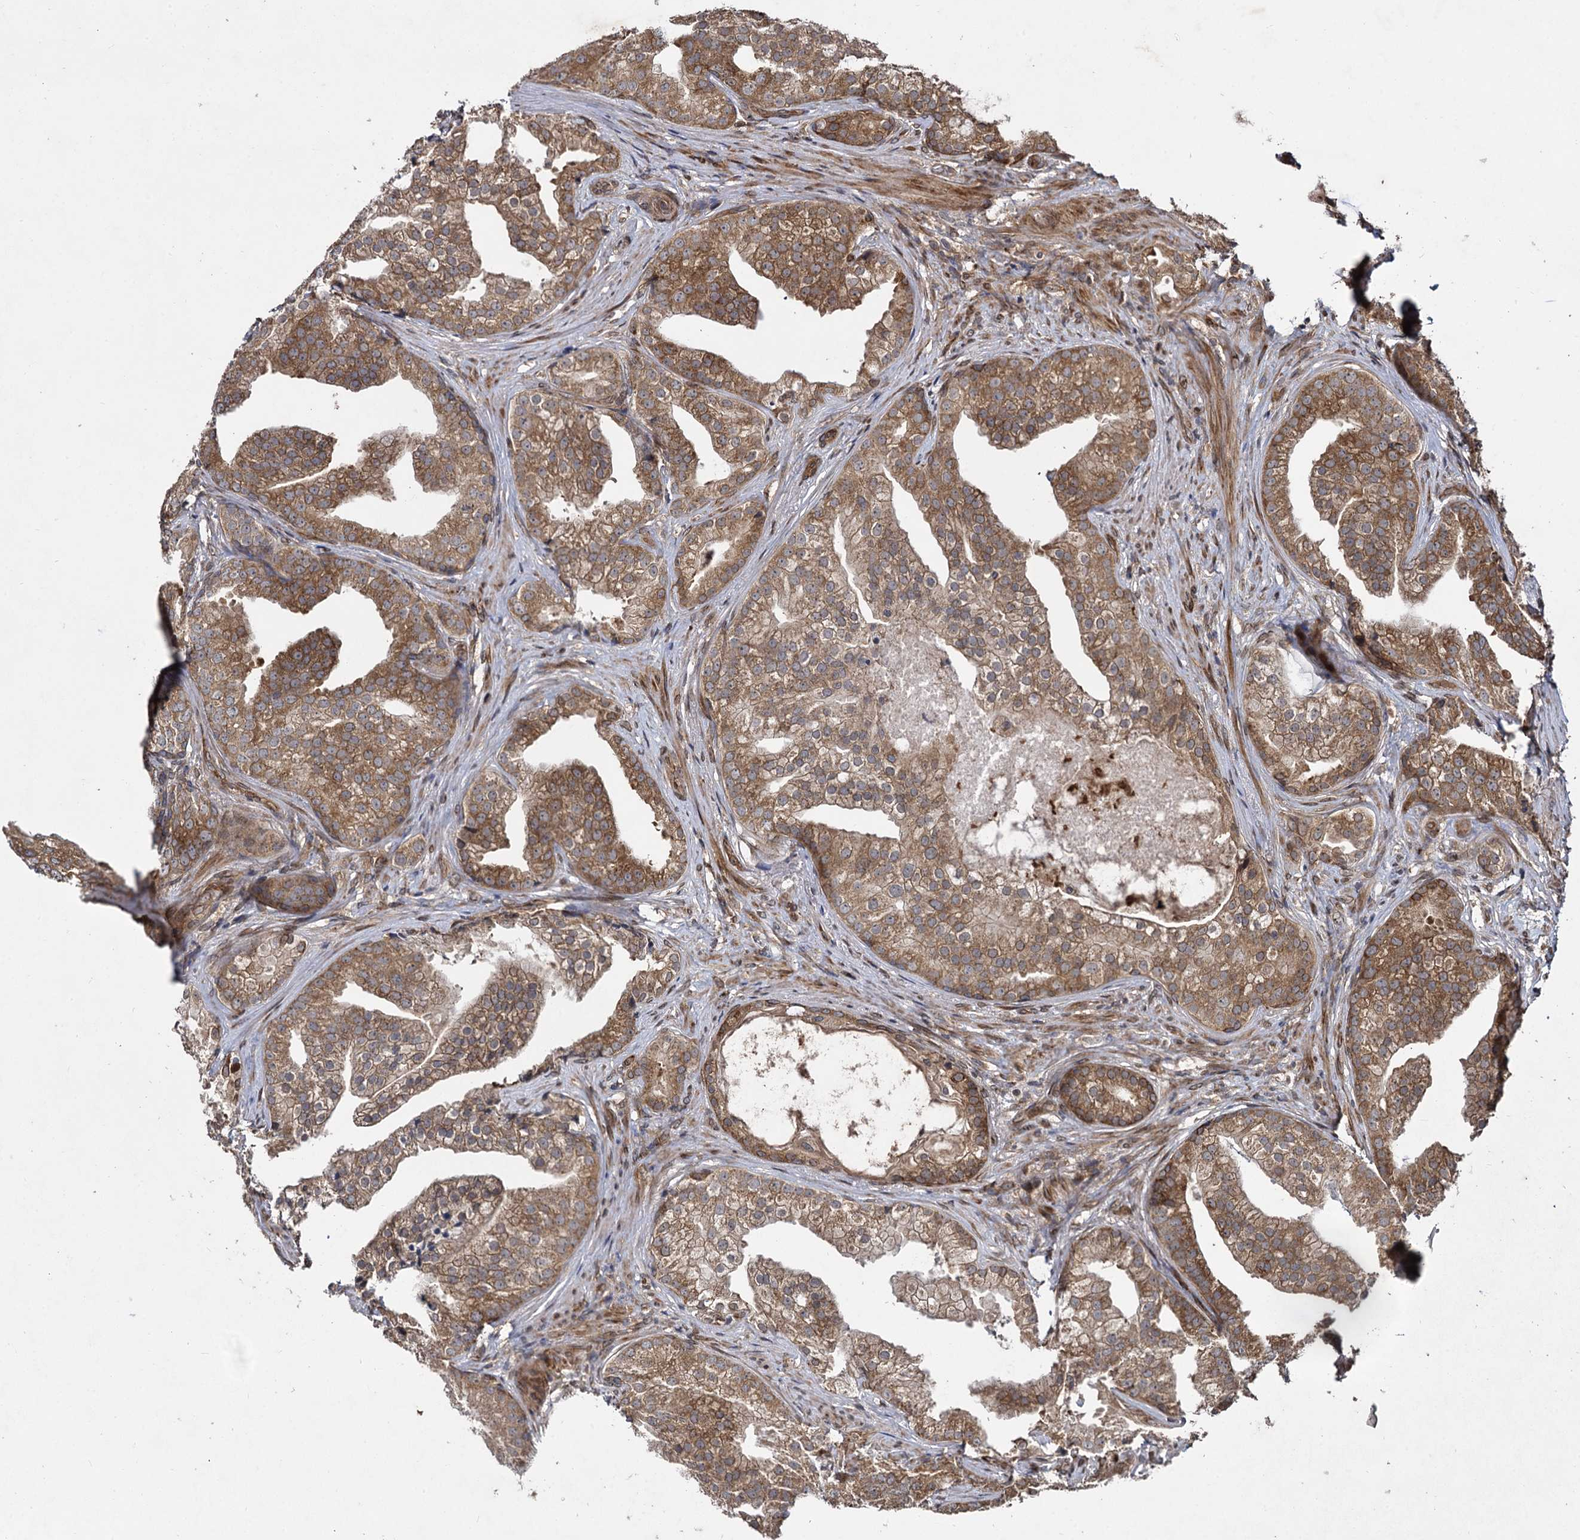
{"staining": {"intensity": "moderate", "quantity": ">75%", "location": "cytoplasmic/membranous"}, "tissue": "prostate cancer", "cell_type": "Tumor cells", "image_type": "cancer", "snomed": [{"axis": "morphology", "description": "Adenocarcinoma, Low grade"}, {"axis": "topography", "description": "Prostate"}], "caption": "A micrograph showing moderate cytoplasmic/membranous staining in approximately >75% of tumor cells in adenocarcinoma (low-grade) (prostate), as visualized by brown immunohistochemical staining.", "gene": "DCP1B", "patient": {"sex": "male", "age": 71}}